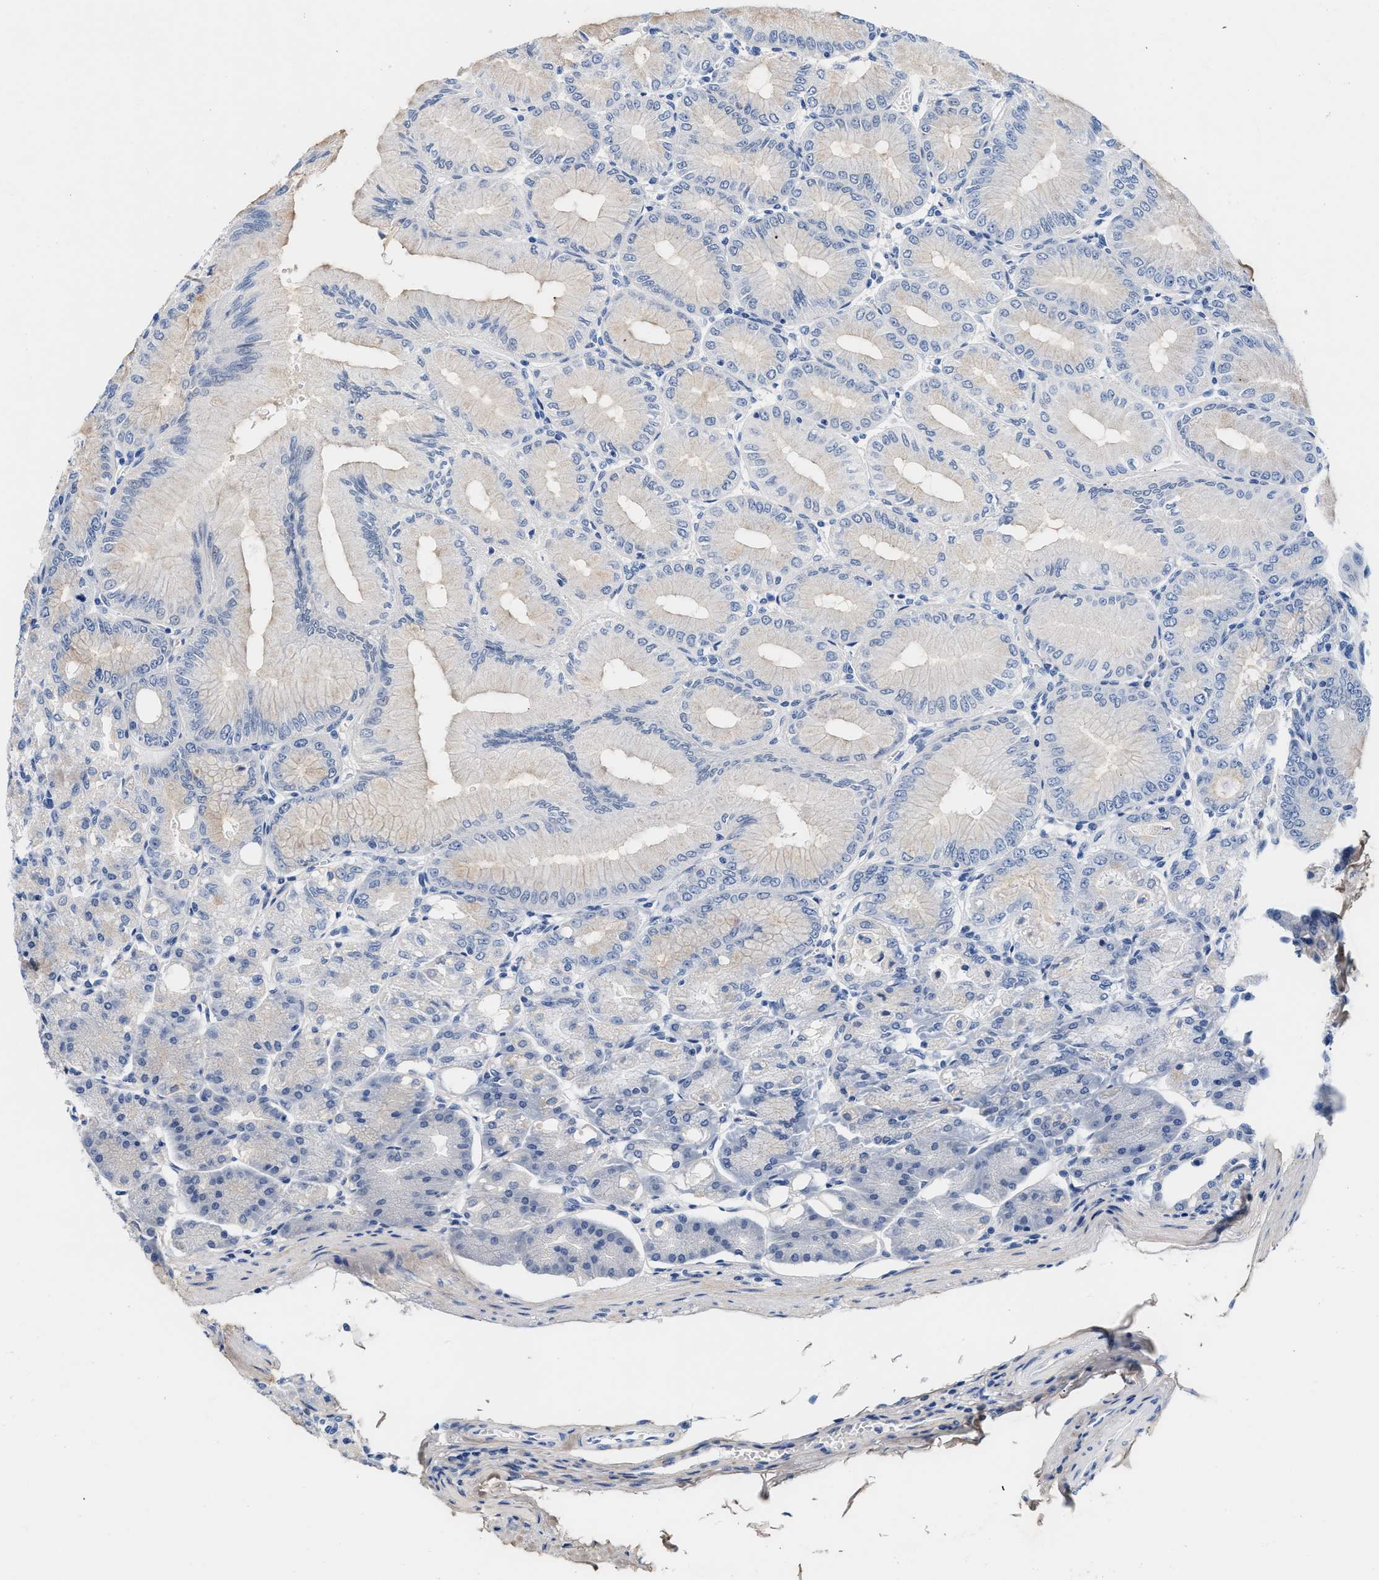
{"staining": {"intensity": "weak", "quantity": "<25%", "location": "cytoplasmic/membranous"}, "tissue": "stomach", "cell_type": "Glandular cells", "image_type": "normal", "snomed": [{"axis": "morphology", "description": "Normal tissue, NOS"}, {"axis": "topography", "description": "Stomach, lower"}], "caption": "High magnification brightfield microscopy of normal stomach stained with DAB (3,3'-diaminobenzidine) (brown) and counterstained with hematoxylin (blue): glandular cells show no significant expression. (DAB immunohistochemistry (IHC) visualized using brightfield microscopy, high magnification).", "gene": "ACTL7B", "patient": {"sex": "male", "age": 71}}